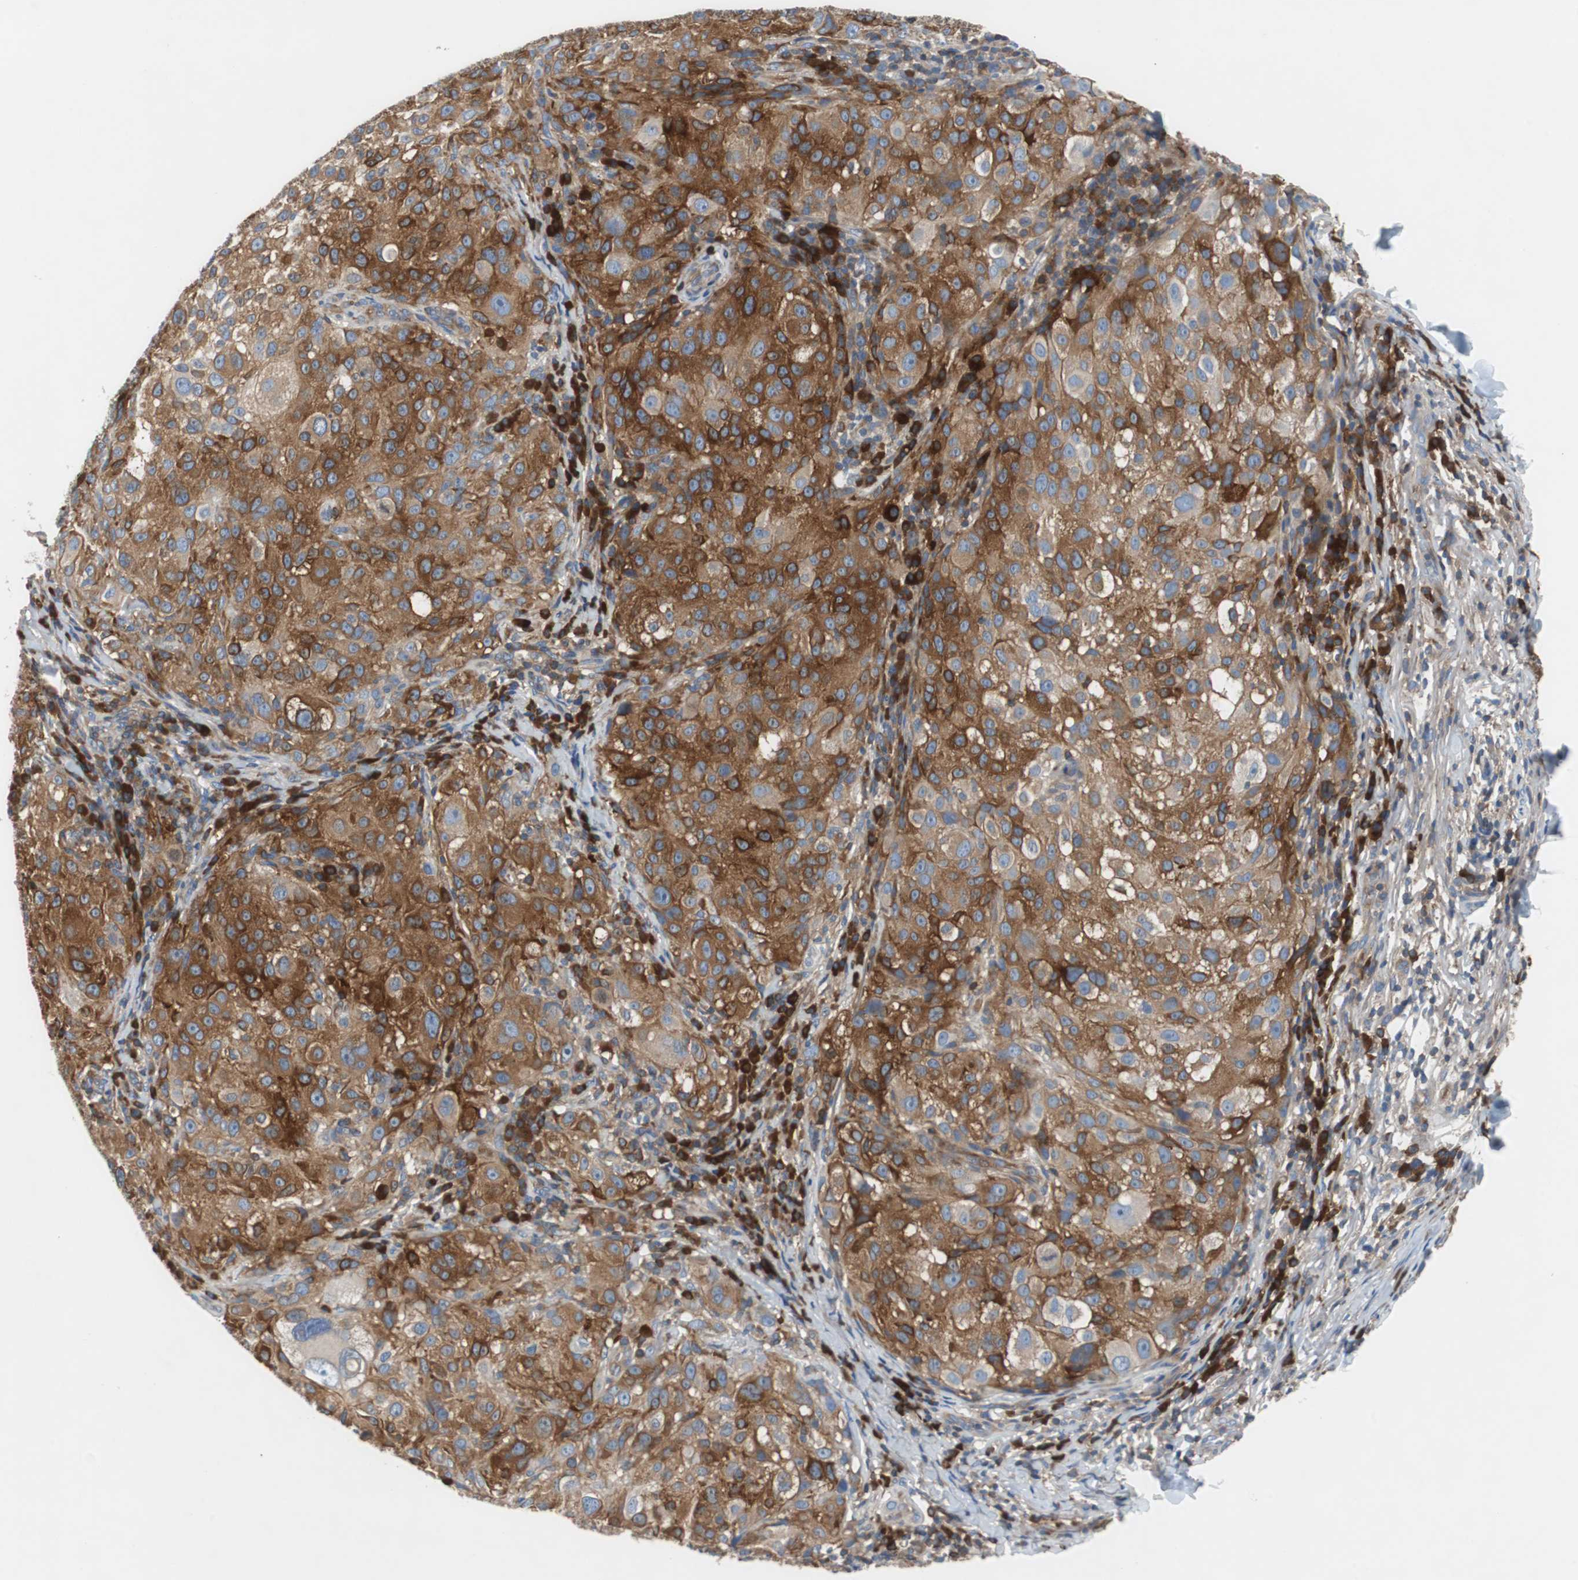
{"staining": {"intensity": "strong", "quantity": ">75%", "location": "cytoplasmic/membranous"}, "tissue": "melanoma", "cell_type": "Tumor cells", "image_type": "cancer", "snomed": [{"axis": "morphology", "description": "Necrosis, NOS"}, {"axis": "morphology", "description": "Malignant melanoma, NOS"}, {"axis": "topography", "description": "Skin"}], "caption": "Protein analysis of melanoma tissue demonstrates strong cytoplasmic/membranous staining in approximately >75% of tumor cells.", "gene": "GYS1", "patient": {"sex": "female", "age": 87}}